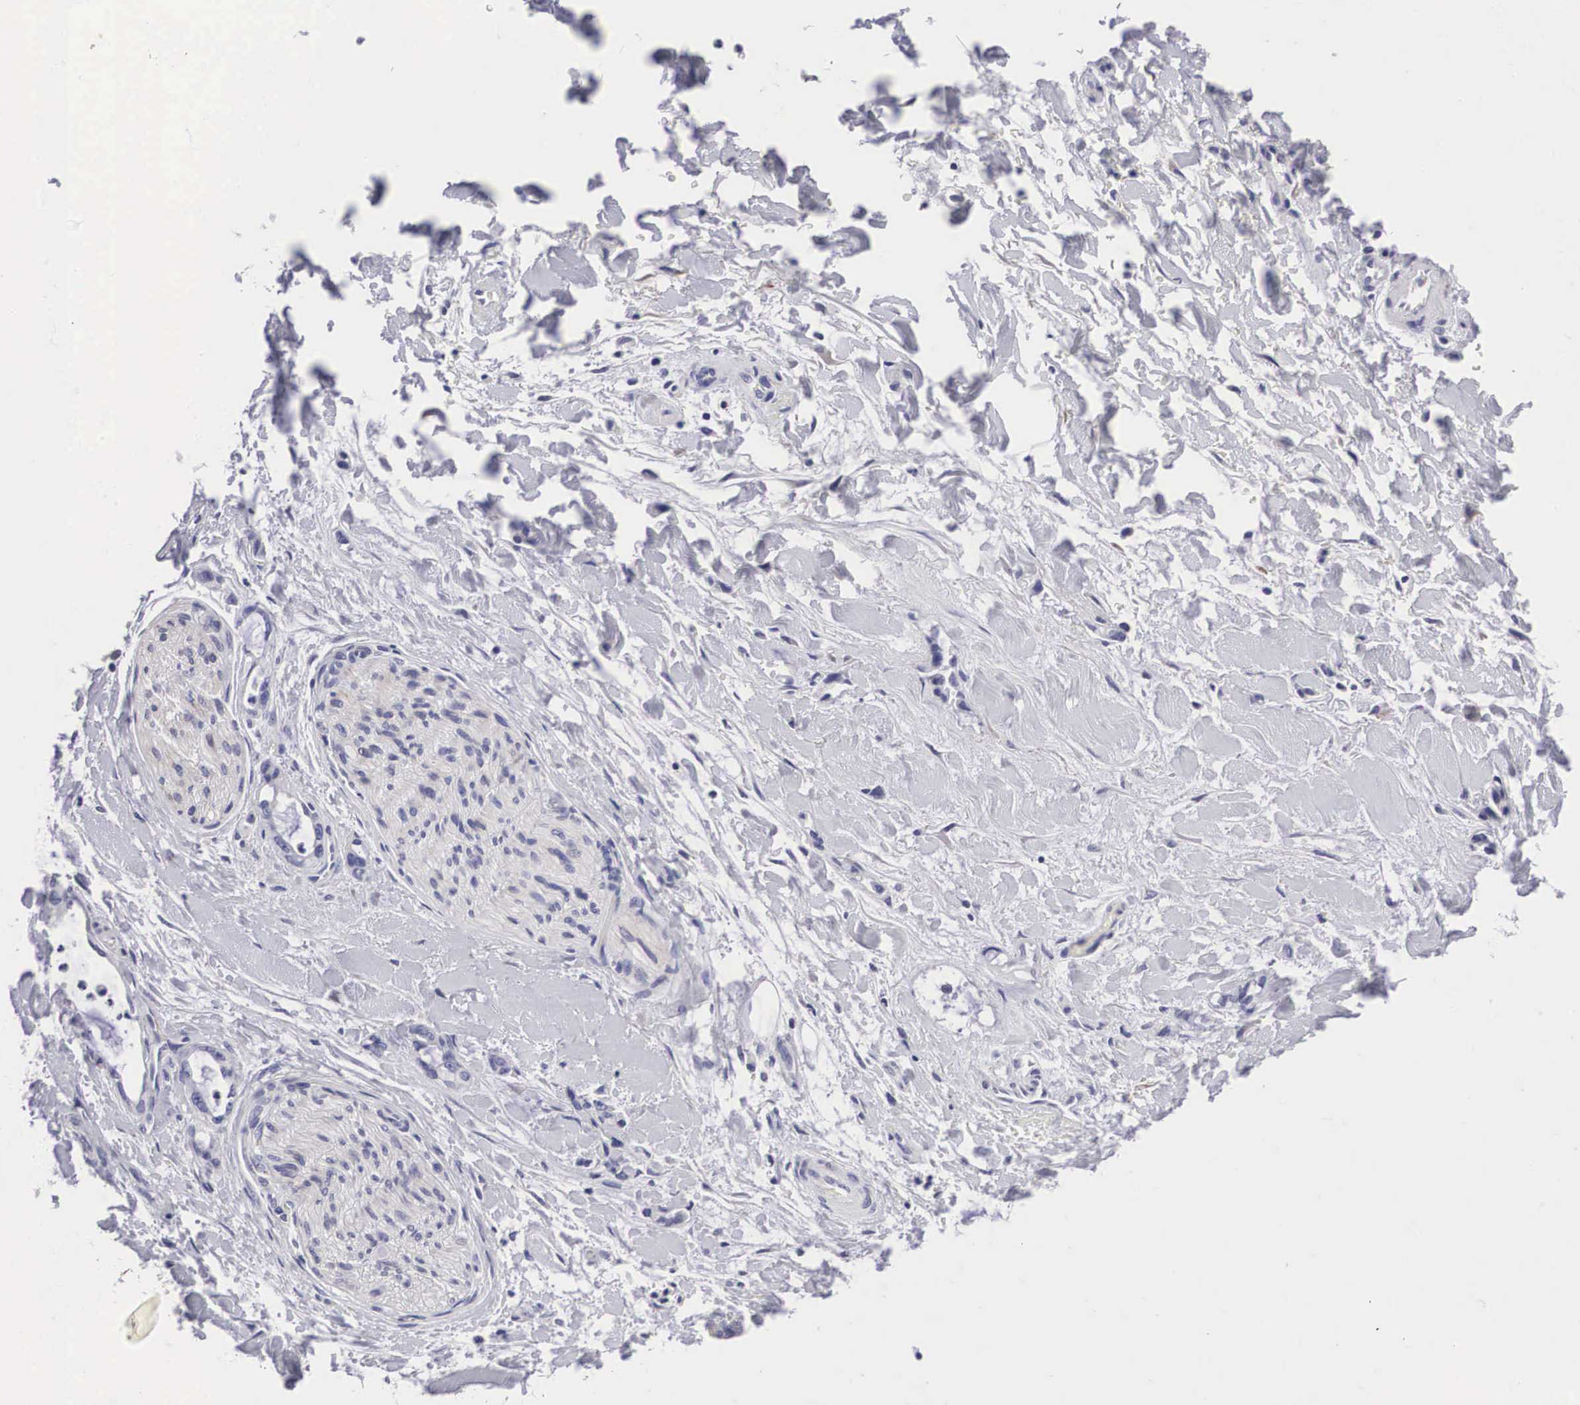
{"staining": {"intensity": "negative", "quantity": "none", "location": "none"}, "tissue": "pancreatic cancer", "cell_type": "Tumor cells", "image_type": "cancer", "snomed": [{"axis": "morphology", "description": "Adenocarcinoma, NOS"}, {"axis": "topography", "description": "Pancreas"}], "caption": "Tumor cells are negative for protein expression in human adenocarcinoma (pancreatic).", "gene": "ARMCX3", "patient": {"sex": "female", "age": 70}}